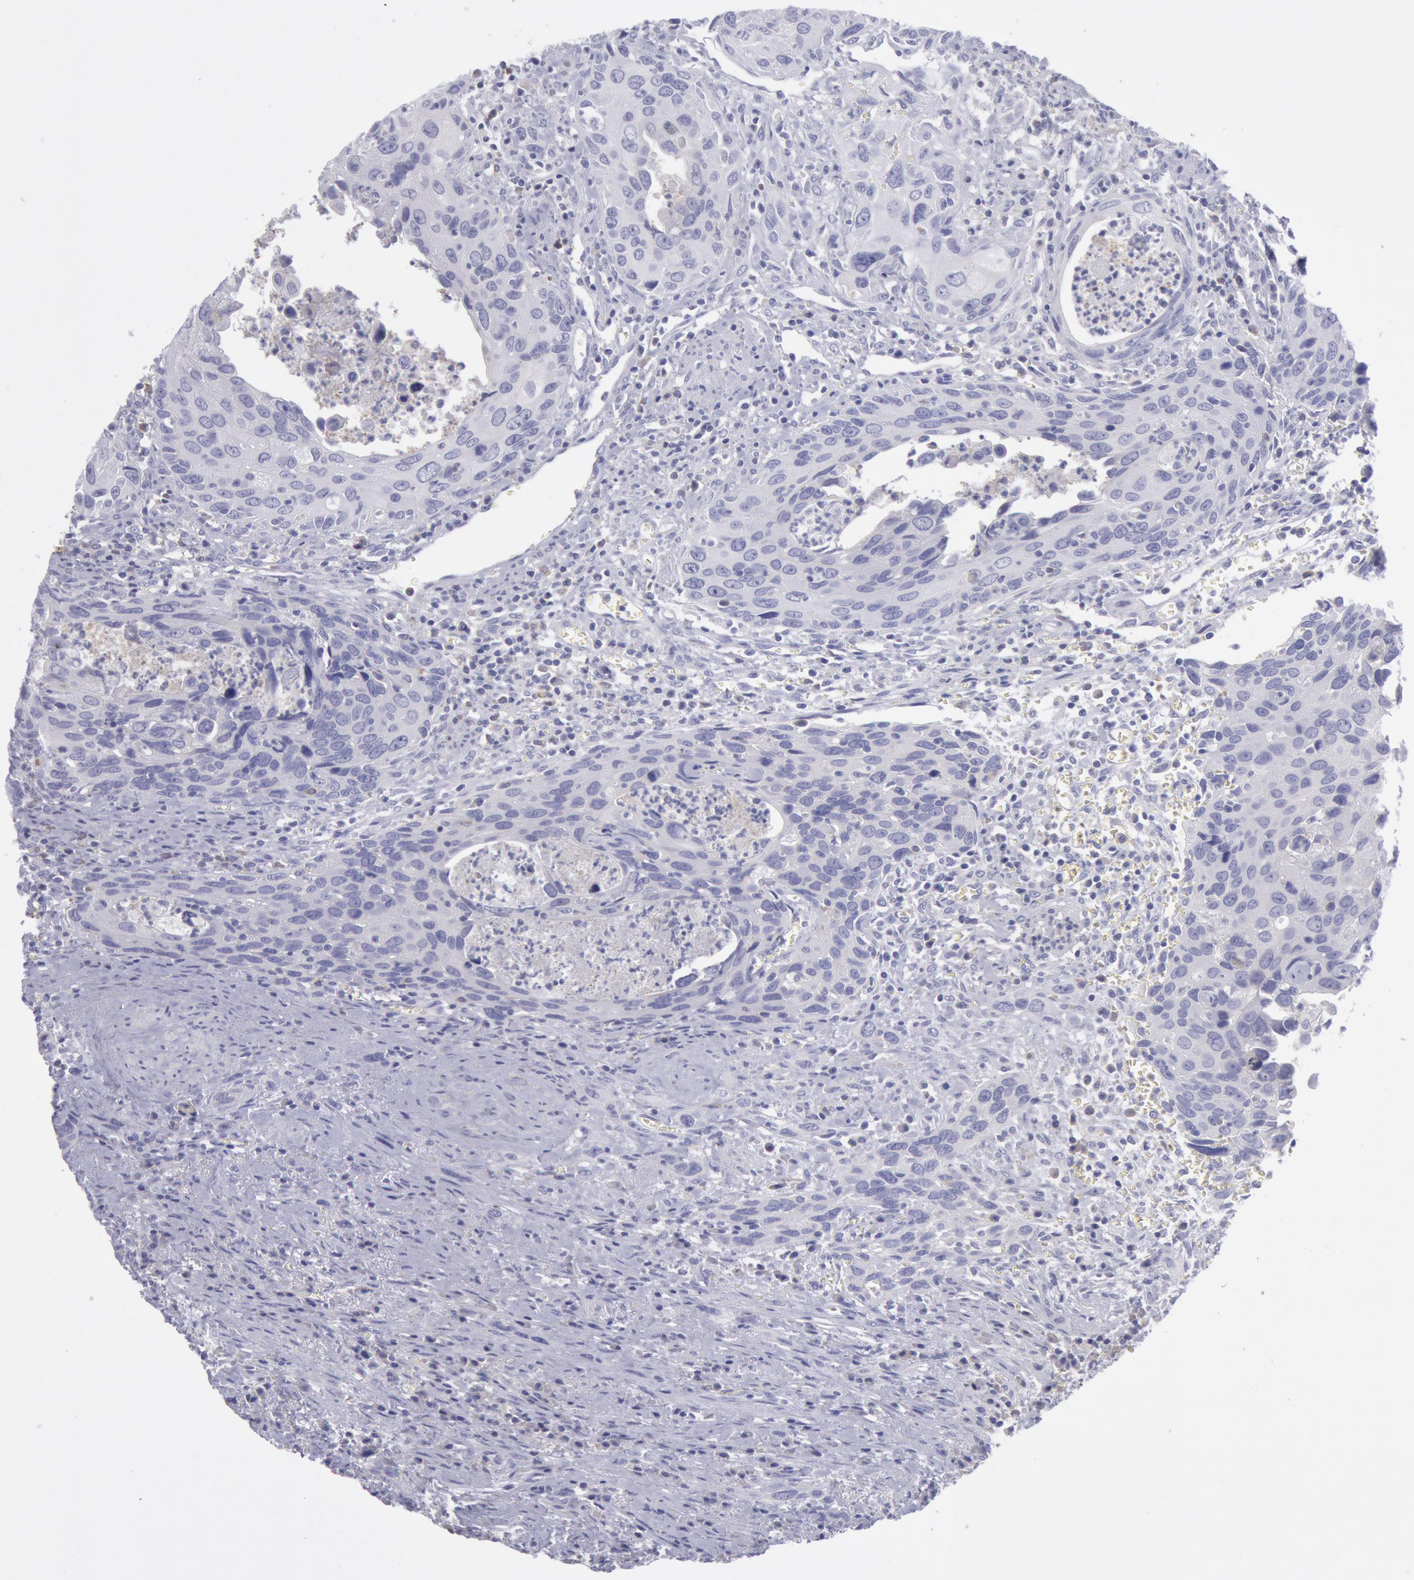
{"staining": {"intensity": "negative", "quantity": "none", "location": "none"}, "tissue": "urothelial cancer", "cell_type": "Tumor cells", "image_type": "cancer", "snomed": [{"axis": "morphology", "description": "Urothelial carcinoma, High grade"}, {"axis": "topography", "description": "Urinary bladder"}], "caption": "Immunohistochemistry photomicrograph of neoplastic tissue: high-grade urothelial carcinoma stained with DAB (3,3'-diaminobenzidine) demonstrates no significant protein positivity in tumor cells. (Stains: DAB immunohistochemistry (IHC) with hematoxylin counter stain, Microscopy: brightfield microscopy at high magnification).", "gene": "MYH7", "patient": {"sex": "male", "age": 71}}